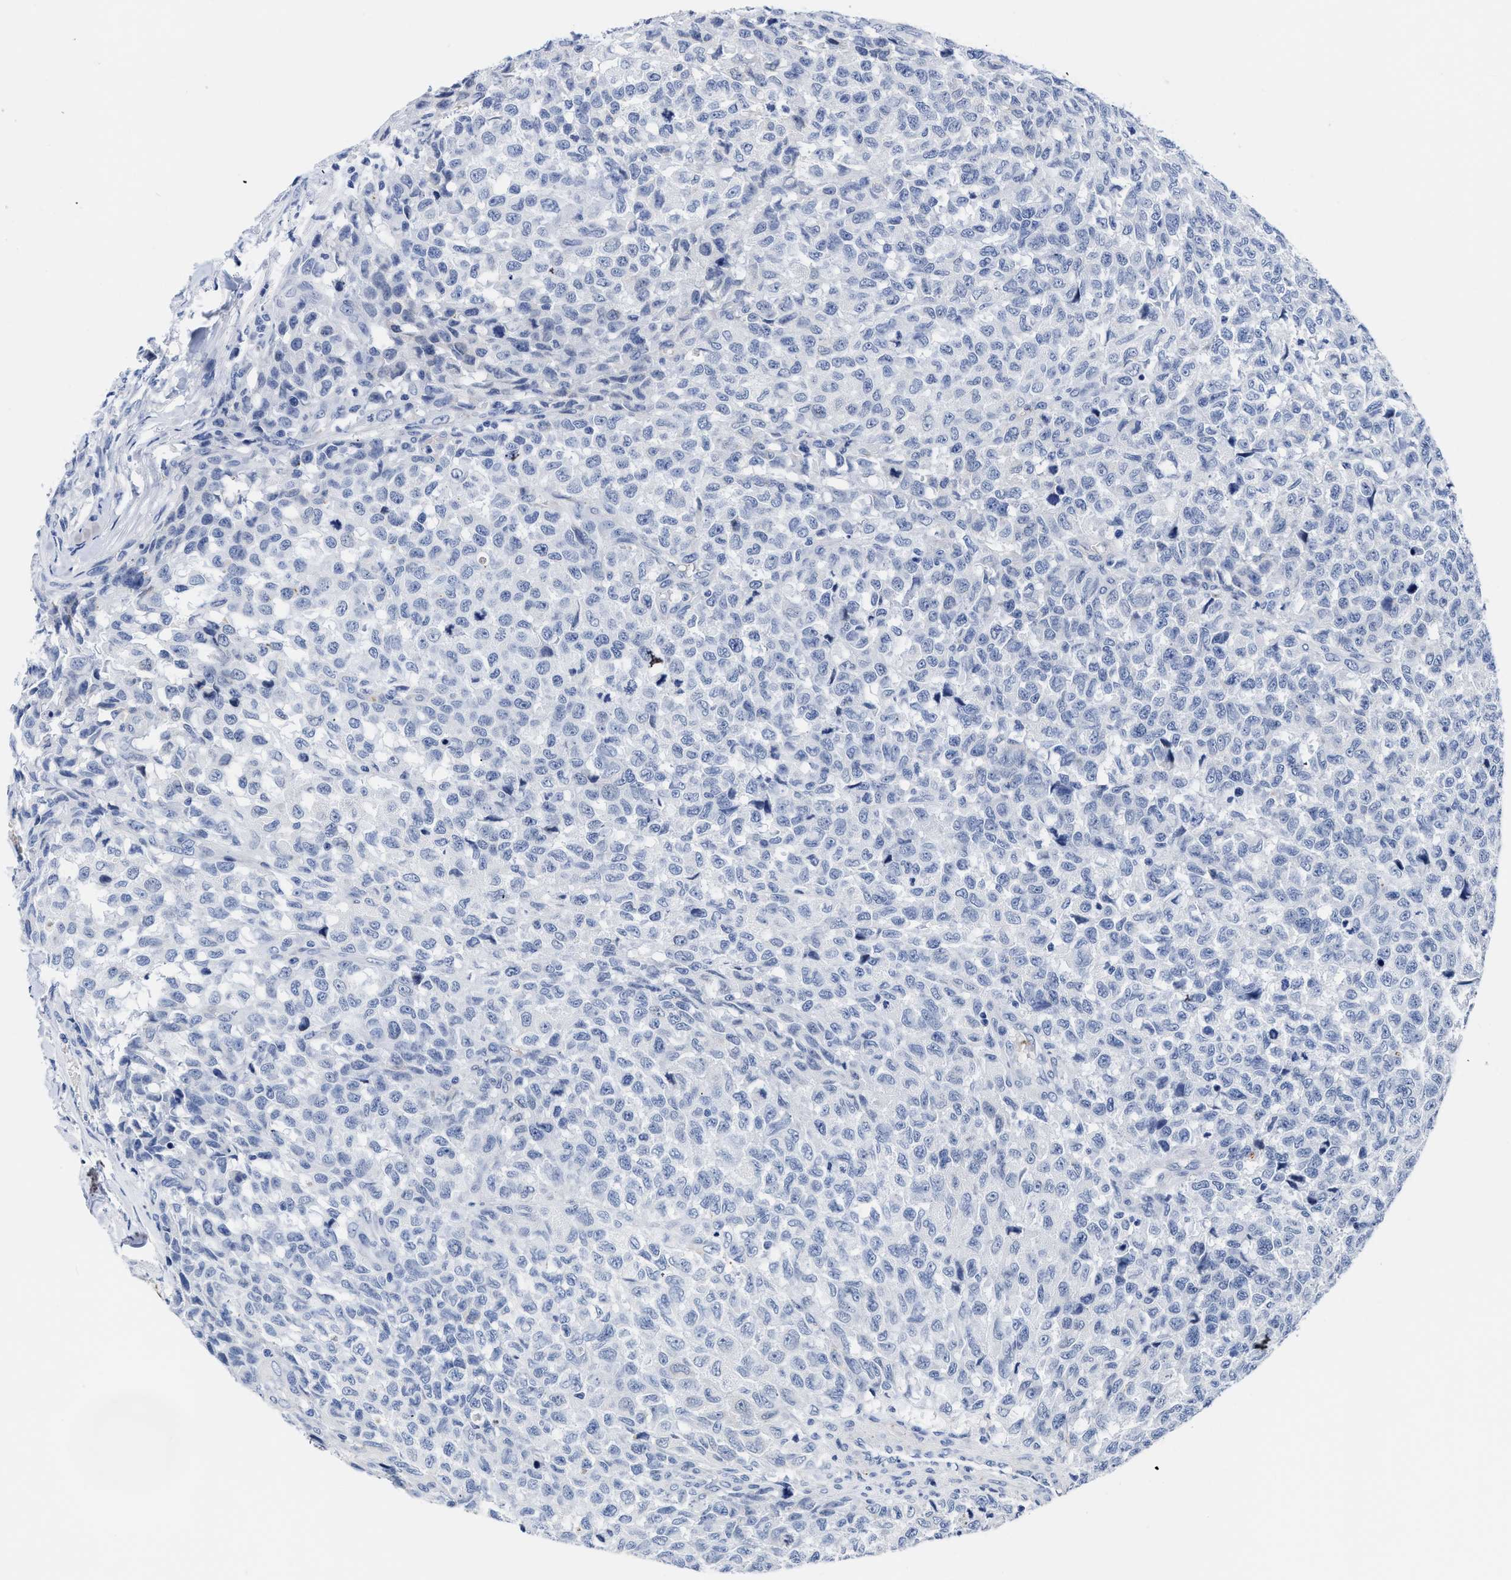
{"staining": {"intensity": "negative", "quantity": "none", "location": "none"}, "tissue": "testis cancer", "cell_type": "Tumor cells", "image_type": "cancer", "snomed": [{"axis": "morphology", "description": "Seminoma, NOS"}, {"axis": "topography", "description": "Testis"}], "caption": "The immunohistochemistry (IHC) micrograph has no significant expression in tumor cells of seminoma (testis) tissue. The staining was performed using DAB to visualize the protein expression in brown, while the nuclei were stained in blue with hematoxylin (Magnification: 20x).", "gene": "KCNMB3", "patient": {"sex": "male", "age": 59}}